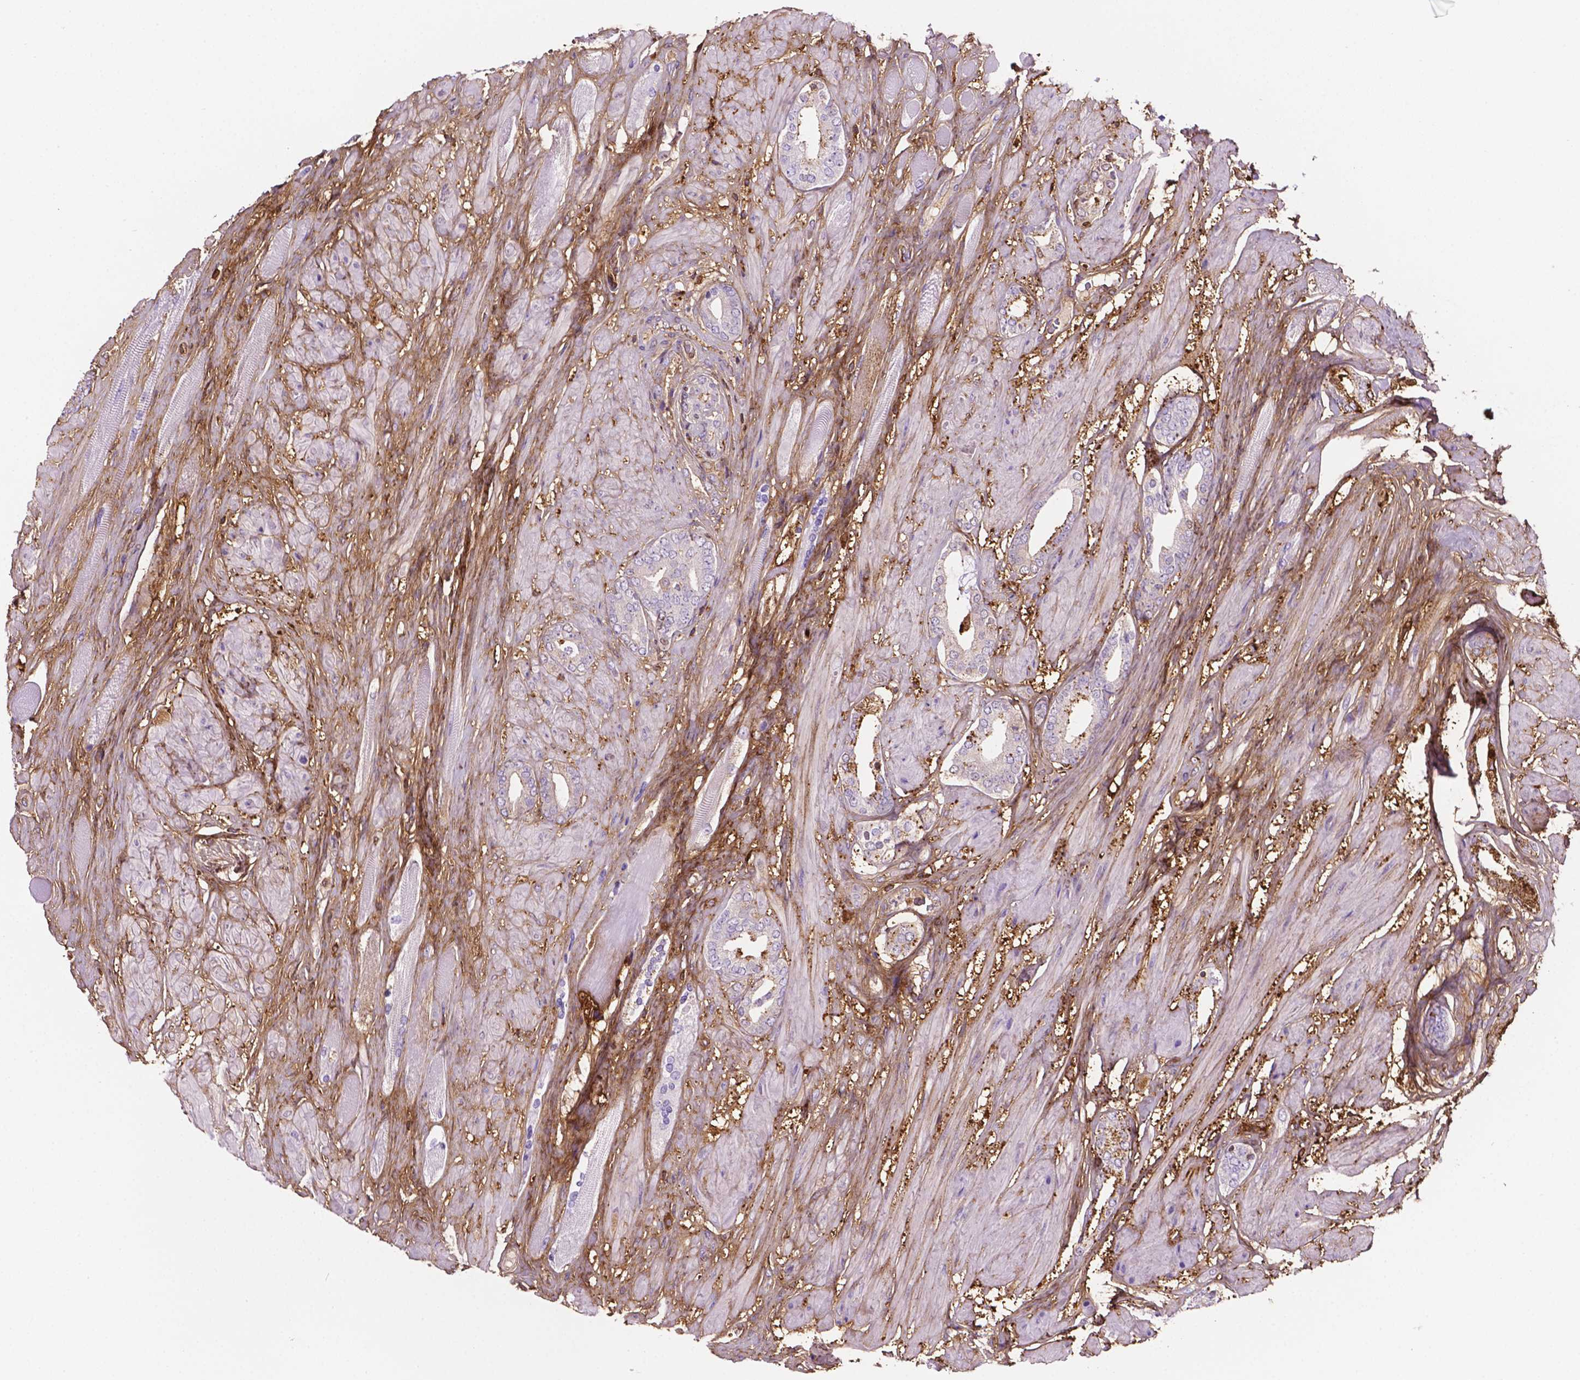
{"staining": {"intensity": "moderate", "quantity": "<25%", "location": "cytoplasmic/membranous"}, "tissue": "prostate cancer", "cell_type": "Tumor cells", "image_type": "cancer", "snomed": [{"axis": "morphology", "description": "Adenocarcinoma, High grade"}, {"axis": "topography", "description": "Prostate"}], "caption": "Immunohistochemistry (IHC) staining of prostate cancer (high-grade adenocarcinoma), which displays low levels of moderate cytoplasmic/membranous expression in about <25% of tumor cells indicating moderate cytoplasmic/membranous protein expression. The staining was performed using DAB (3,3'-diaminobenzidine) (brown) for protein detection and nuclei were counterstained in hematoxylin (blue).", "gene": "DCN", "patient": {"sex": "male", "age": 56}}